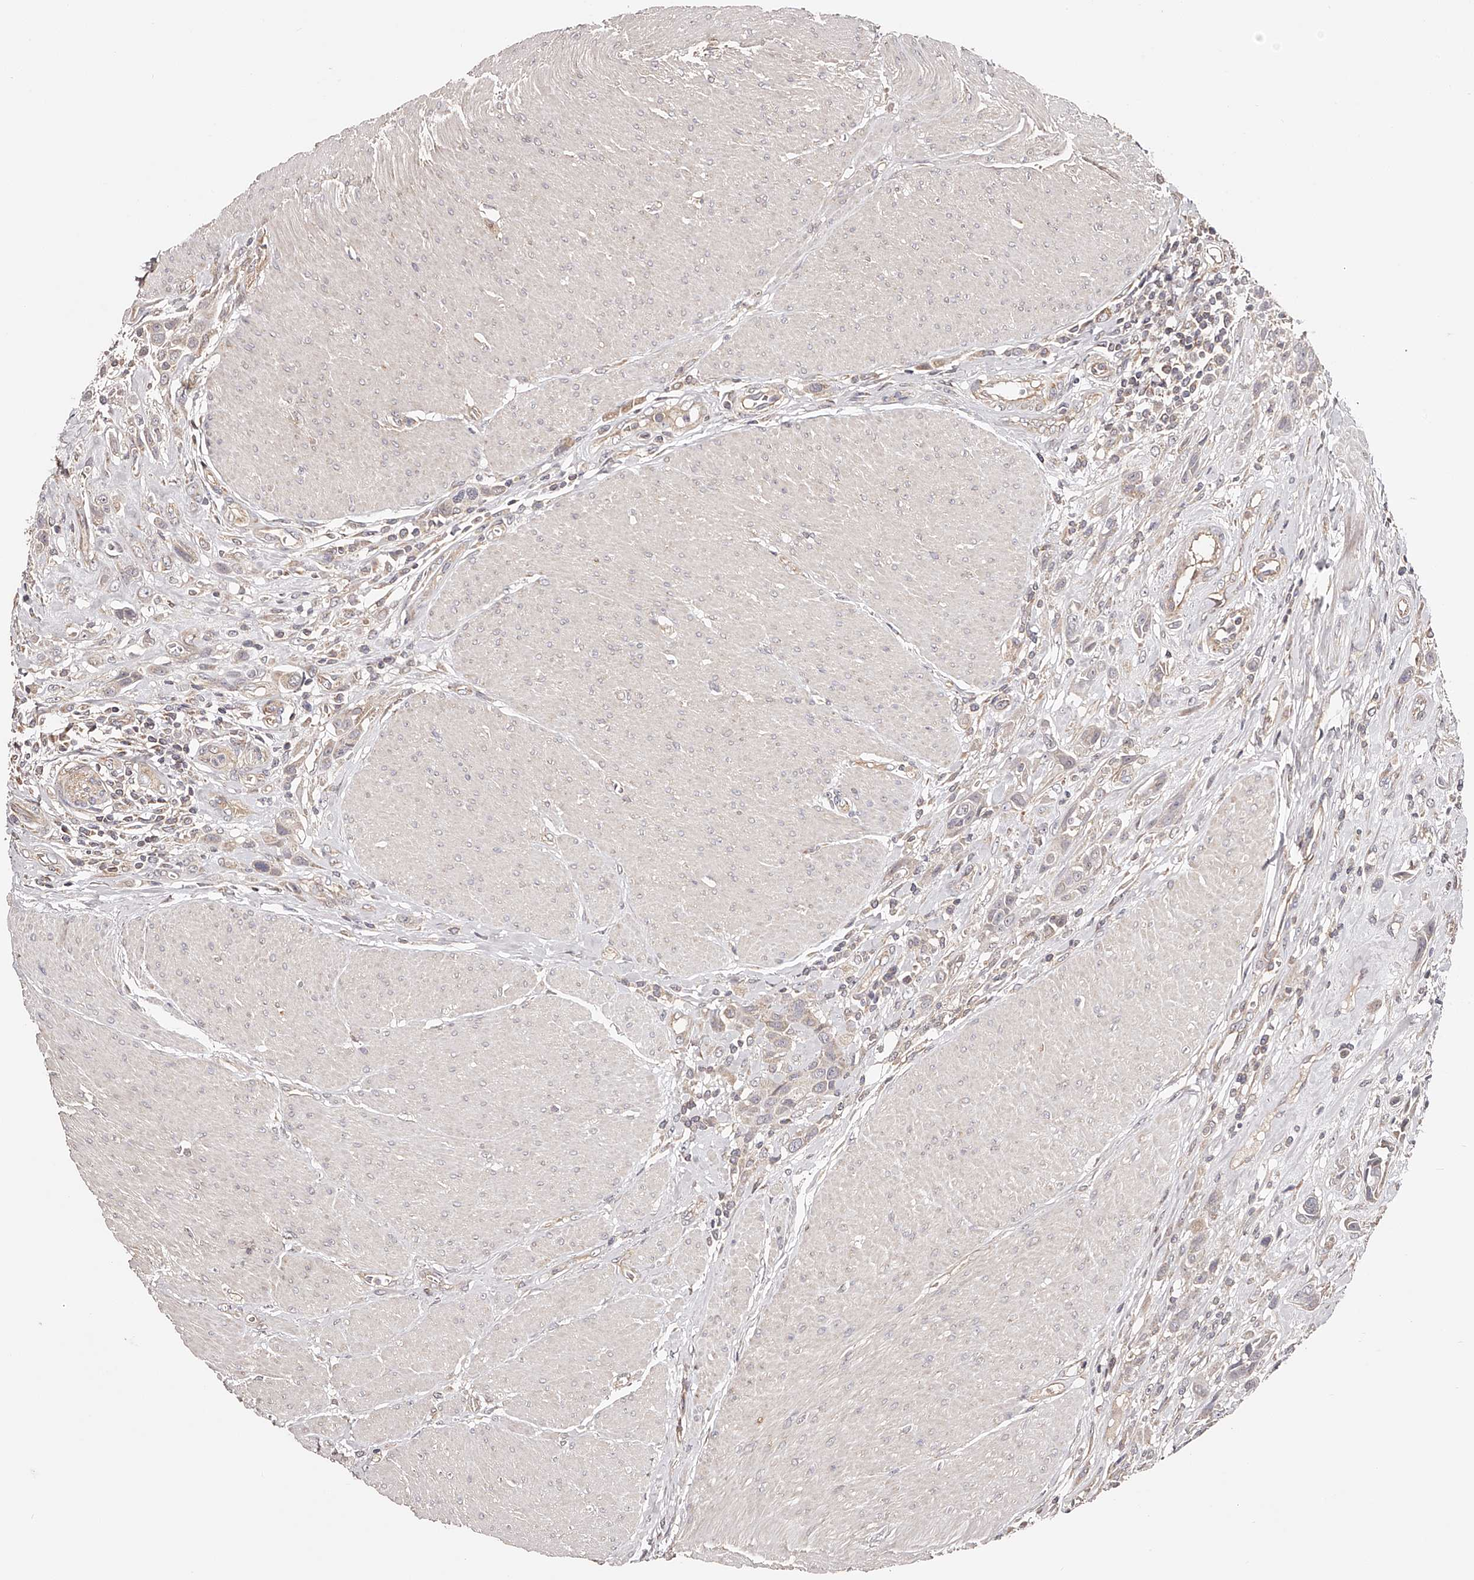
{"staining": {"intensity": "weak", "quantity": "<25%", "location": "cytoplasmic/membranous"}, "tissue": "urothelial cancer", "cell_type": "Tumor cells", "image_type": "cancer", "snomed": [{"axis": "morphology", "description": "Urothelial carcinoma, High grade"}, {"axis": "topography", "description": "Urinary bladder"}], "caption": "Tumor cells are negative for brown protein staining in urothelial carcinoma (high-grade).", "gene": "USP21", "patient": {"sex": "male", "age": 50}}